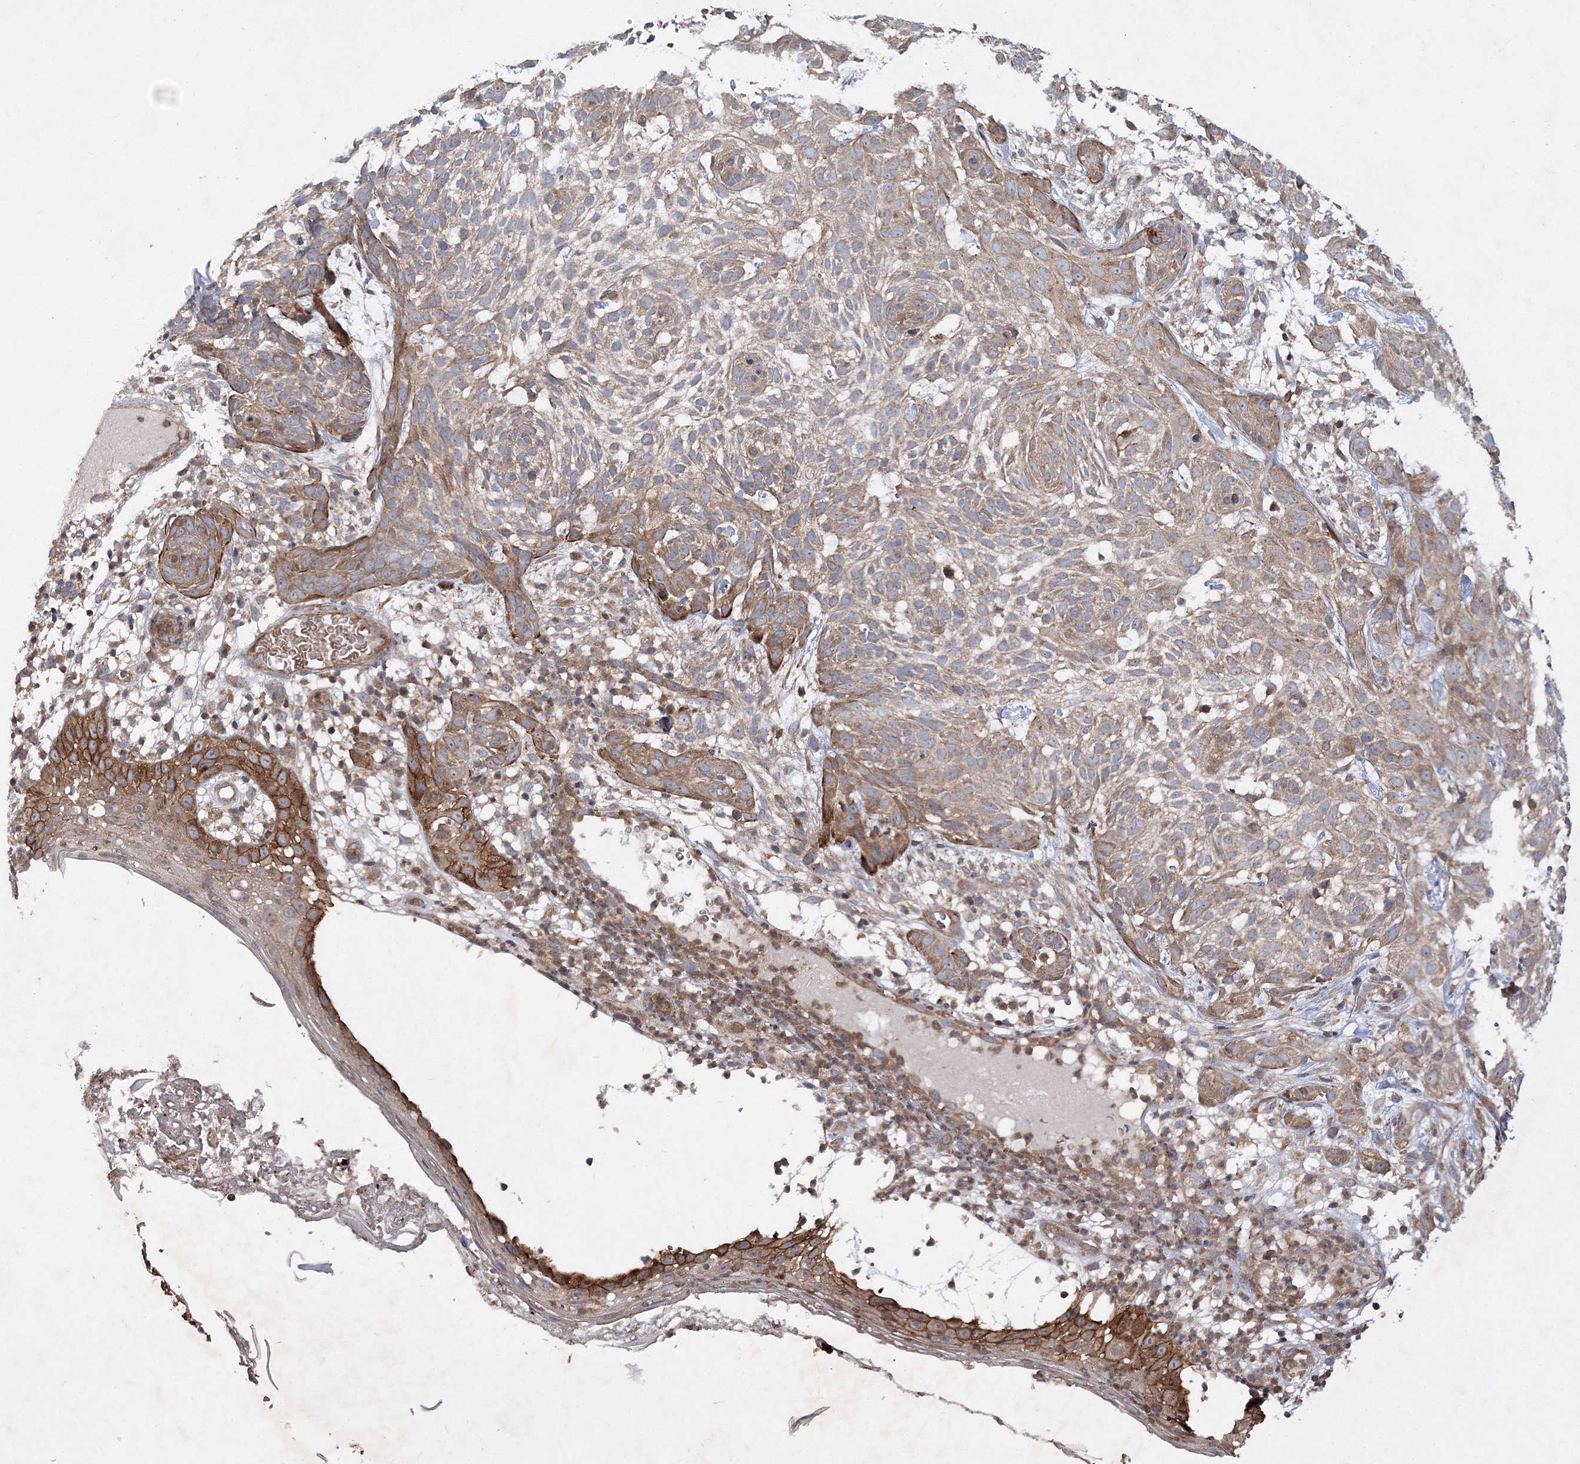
{"staining": {"intensity": "weak", "quantity": "25%-75%", "location": "cytoplasmic/membranous"}, "tissue": "skin cancer", "cell_type": "Tumor cells", "image_type": "cancer", "snomed": [{"axis": "morphology", "description": "Basal cell carcinoma"}, {"axis": "topography", "description": "Skin"}], "caption": "A brown stain labels weak cytoplasmic/membranous staining of a protein in skin cancer (basal cell carcinoma) tumor cells.", "gene": "DNAJC13", "patient": {"sex": "male", "age": 85}}